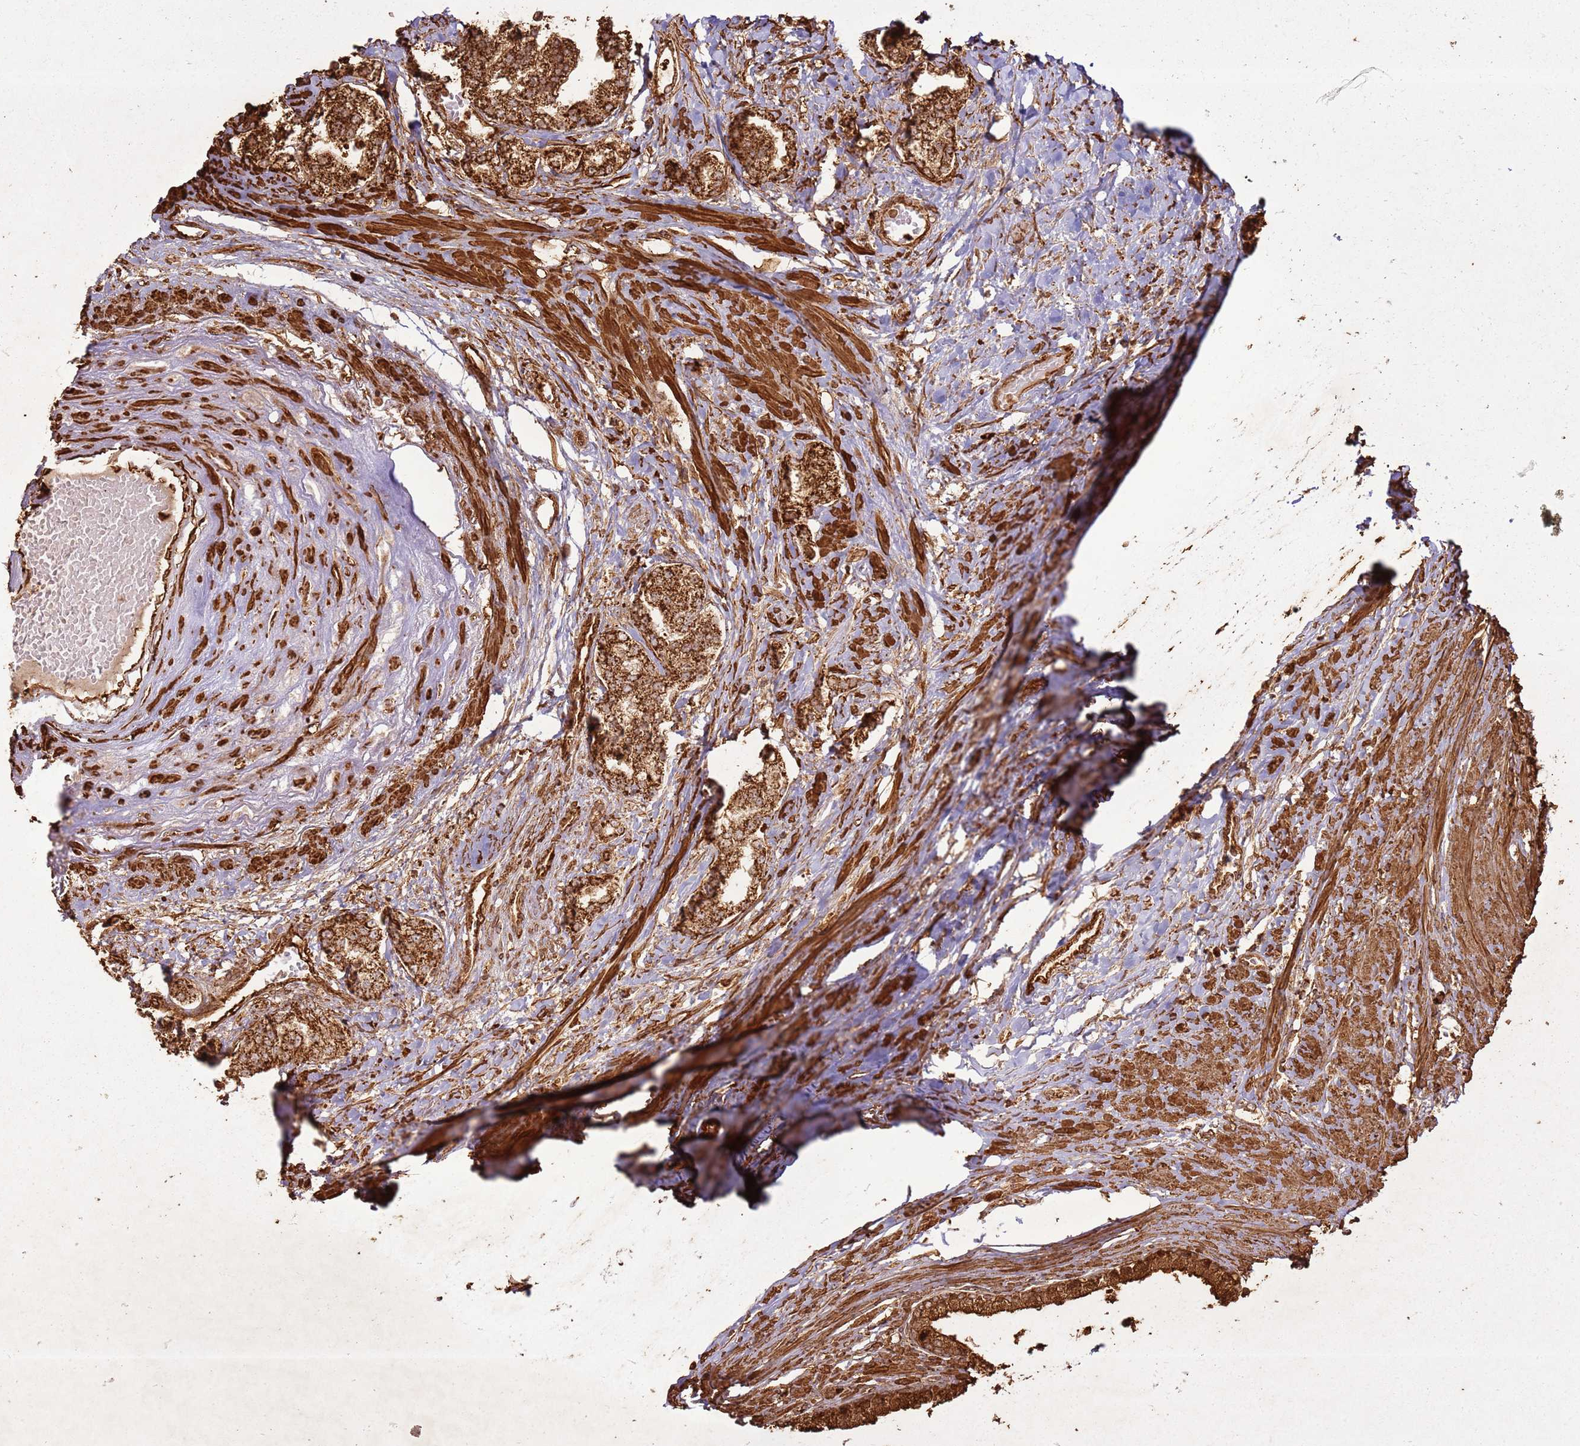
{"staining": {"intensity": "strong", "quantity": ">75%", "location": "cytoplasmic/membranous"}, "tissue": "prostate cancer", "cell_type": "Tumor cells", "image_type": "cancer", "snomed": [{"axis": "morphology", "description": "Adenocarcinoma, High grade"}, {"axis": "topography", "description": "Prostate"}], "caption": "DAB (3,3'-diaminobenzidine) immunohistochemical staining of human prostate cancer shows strong cytoplasmic/membranous protein positivity in about >75% of tumor cells.", "gene": "DDX59", "patient": {"sex": "male", "age": 64}}